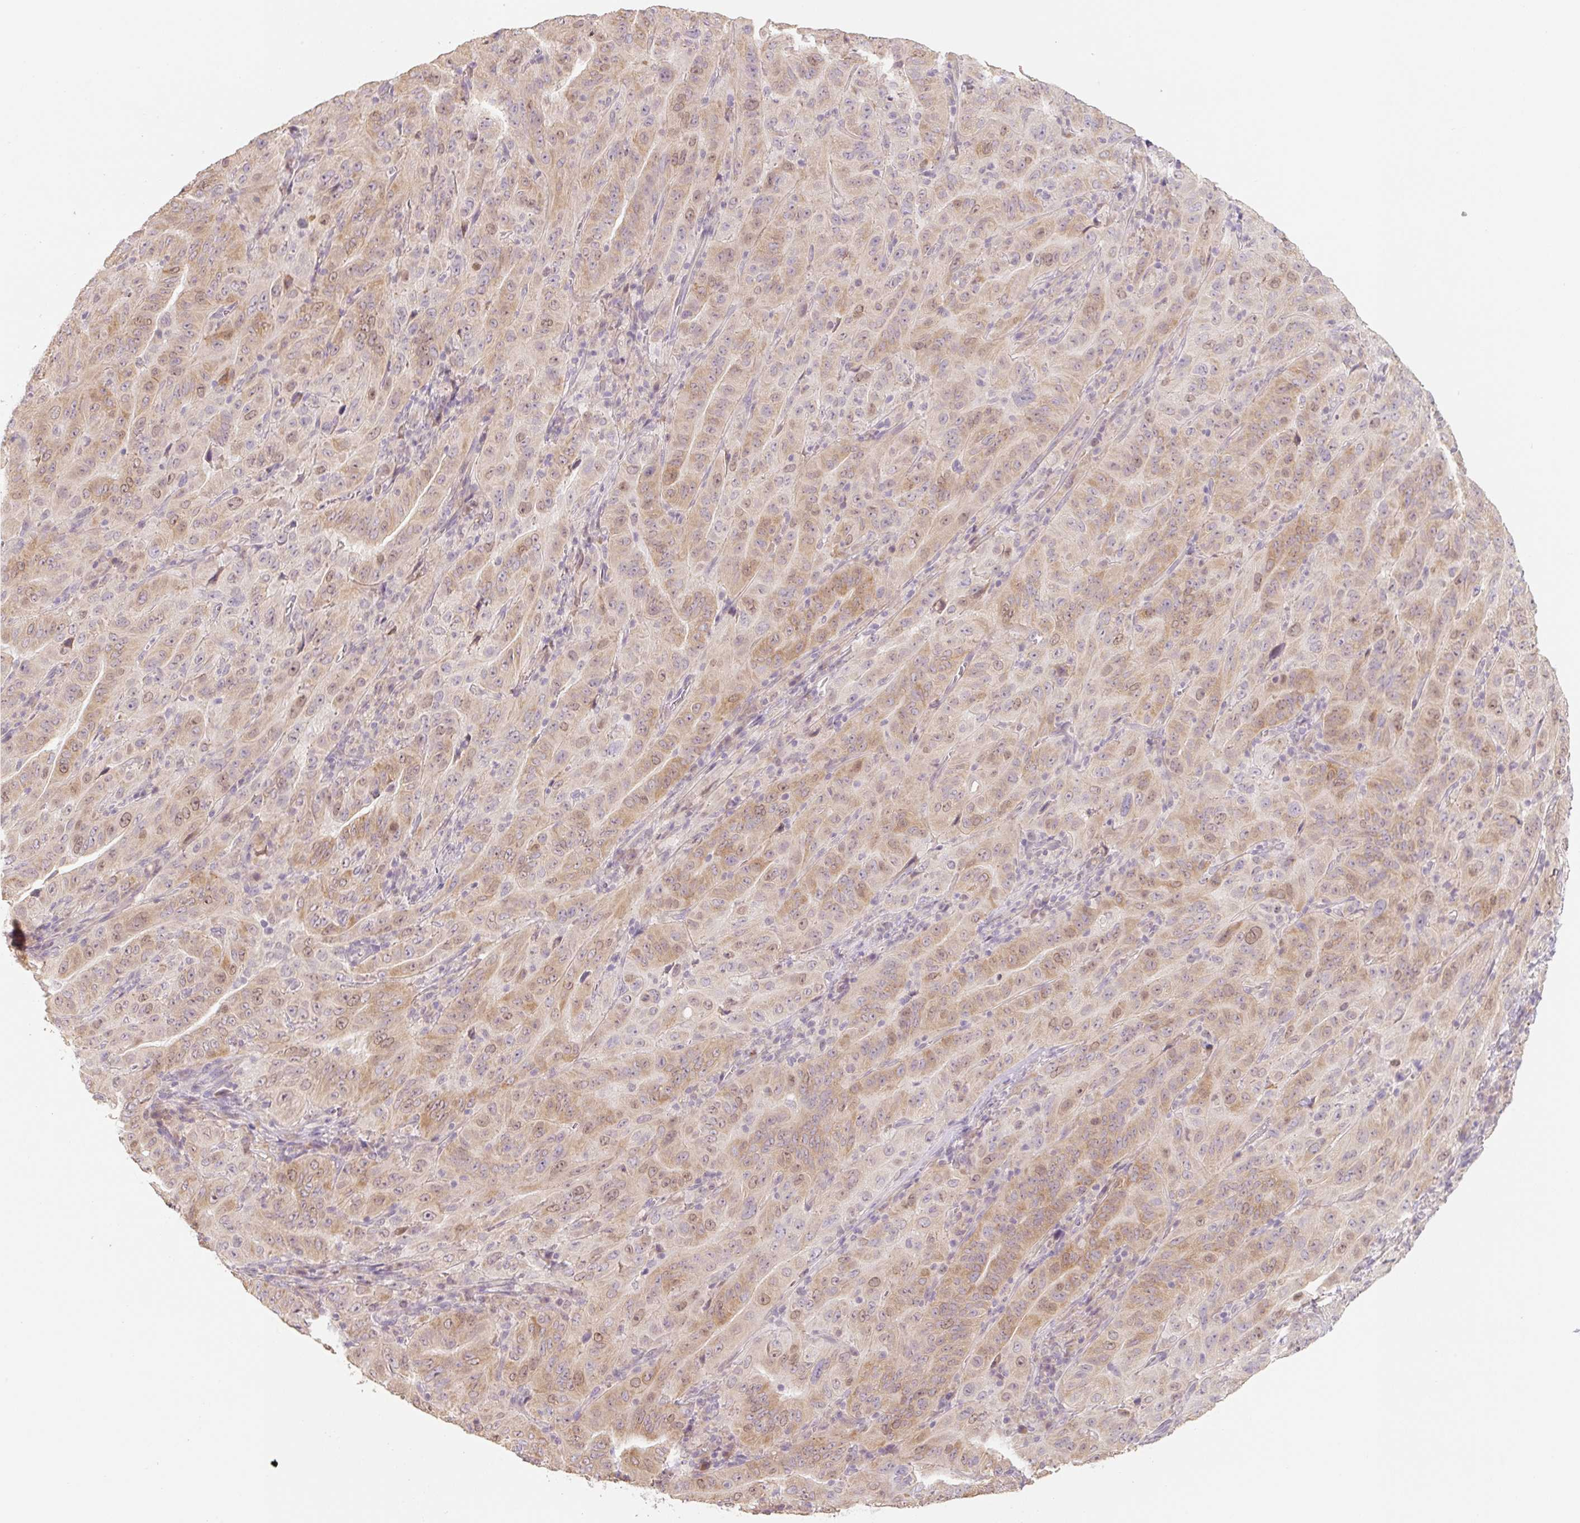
{"staining": {"intensity": "moderate", "quantity": ">75%", "location": "cytoplasmic/membranous,nuclear"}, "tissue": "pancreatic cancer", "cell_type": "Tumor cells", "image_type": "cancer", "snomed": [{"axis": "morphology", "description": "Adenocarcinoma, NOS"}, {"axis": "topography", "description": "Pancreas"}], "caption": "An image showing moderate cytoplasmic/membranous and nuclear staining in approximately >75% of tumor cells in pancreatic adenocarcinoma, as visualized by brown immunohistochemical staining.", "gene": "MIA2", "patient": {"sex": "male", "age": 63}}